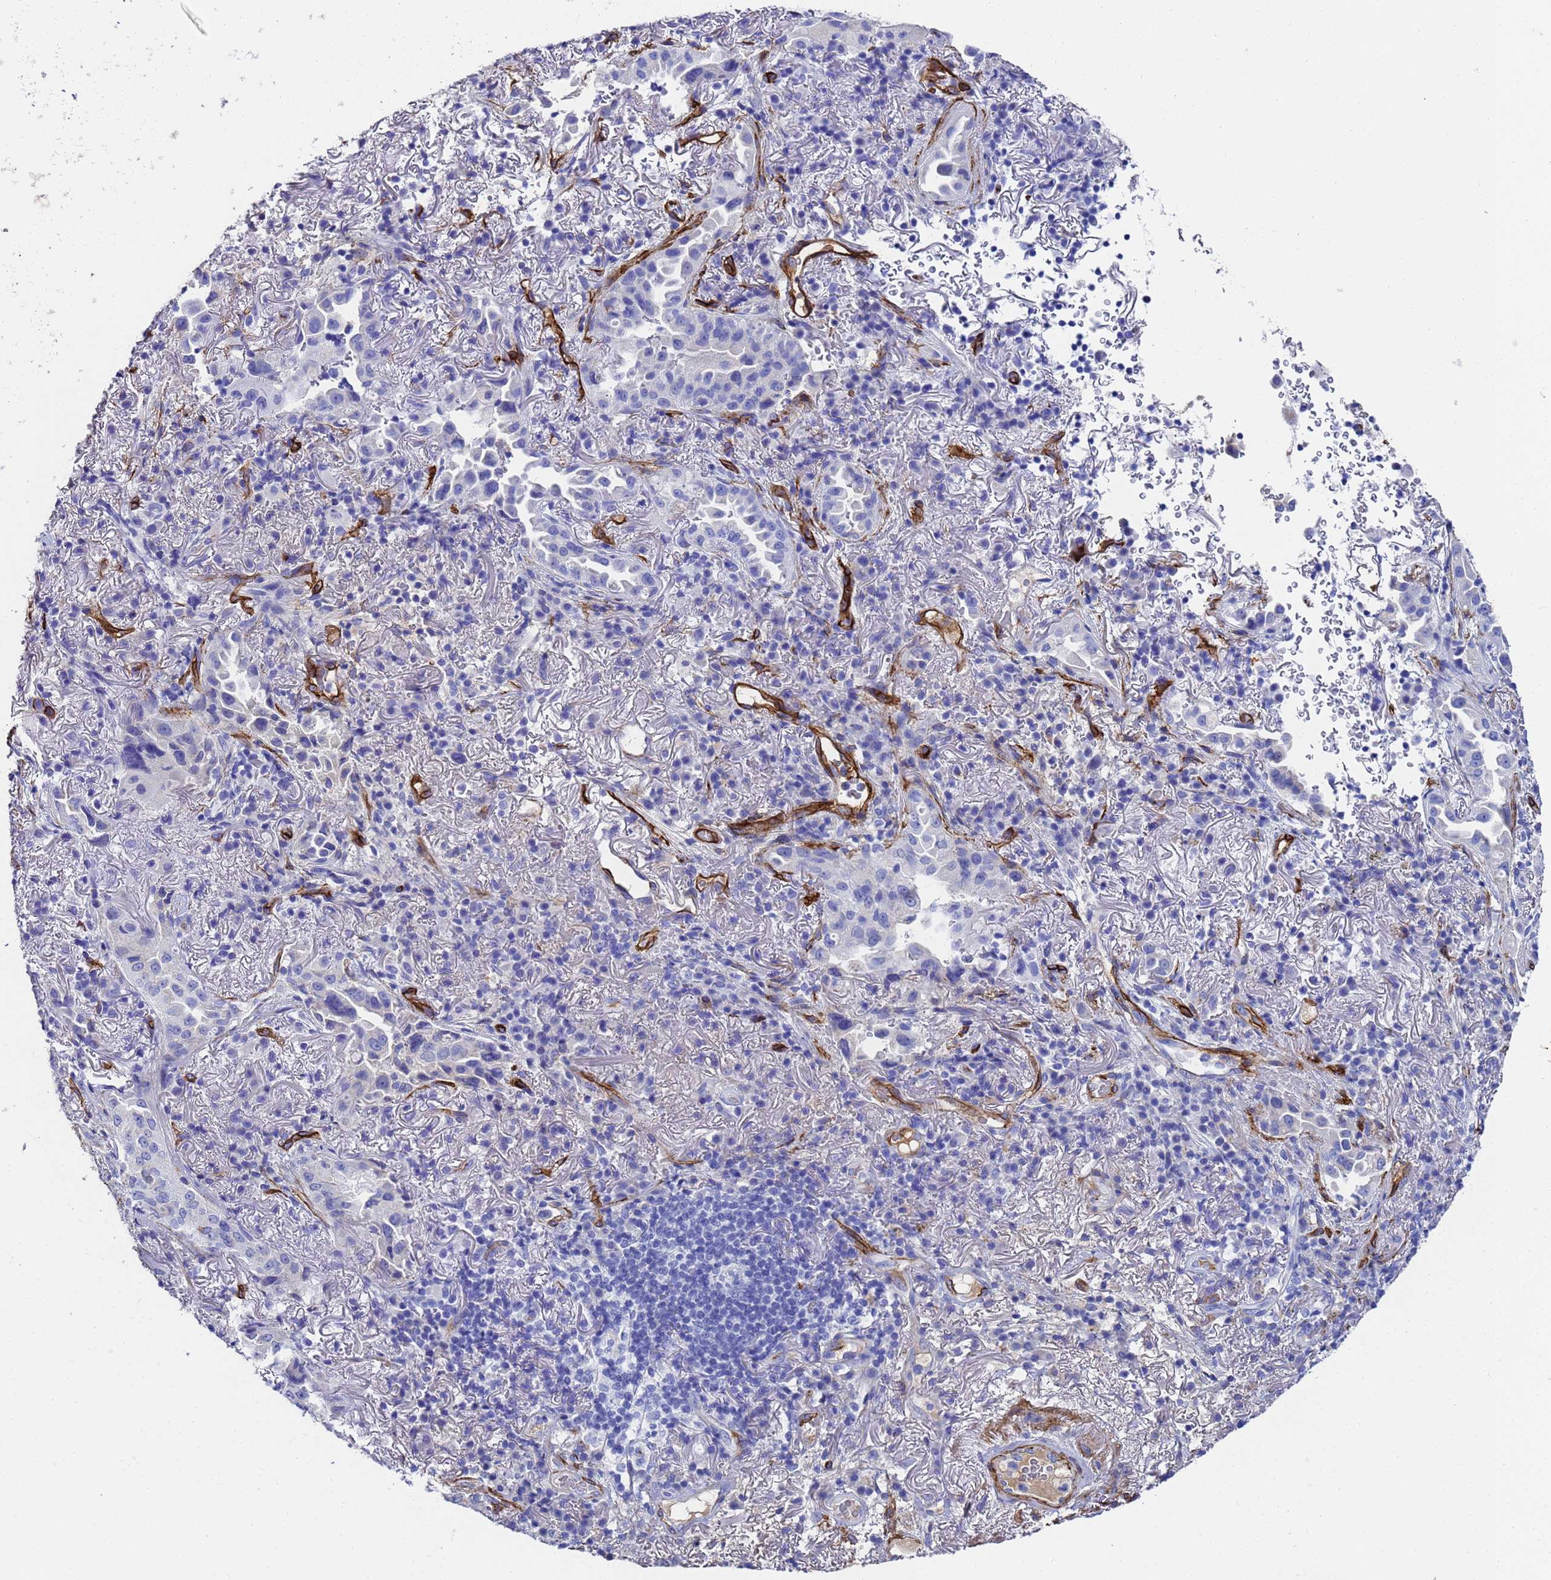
{"staining": {"intensity": "negative", "quantity": "none", "location": "none"}, "tissue": "lung cancer", "cell_type": "Tumor cells", "image_type": "cancer", "snomed": [{"axis": "morphology", "description": "Adenocarcinoma, NOS"}, {"axis": "topography", "description": "Lung"}], "caption": "The micrograph reveals no significant expression in tumor cells of adenocarcinoma (lung).", "gene": "ADIPOQ", "patient": {"sex": "female", "age": 69}}